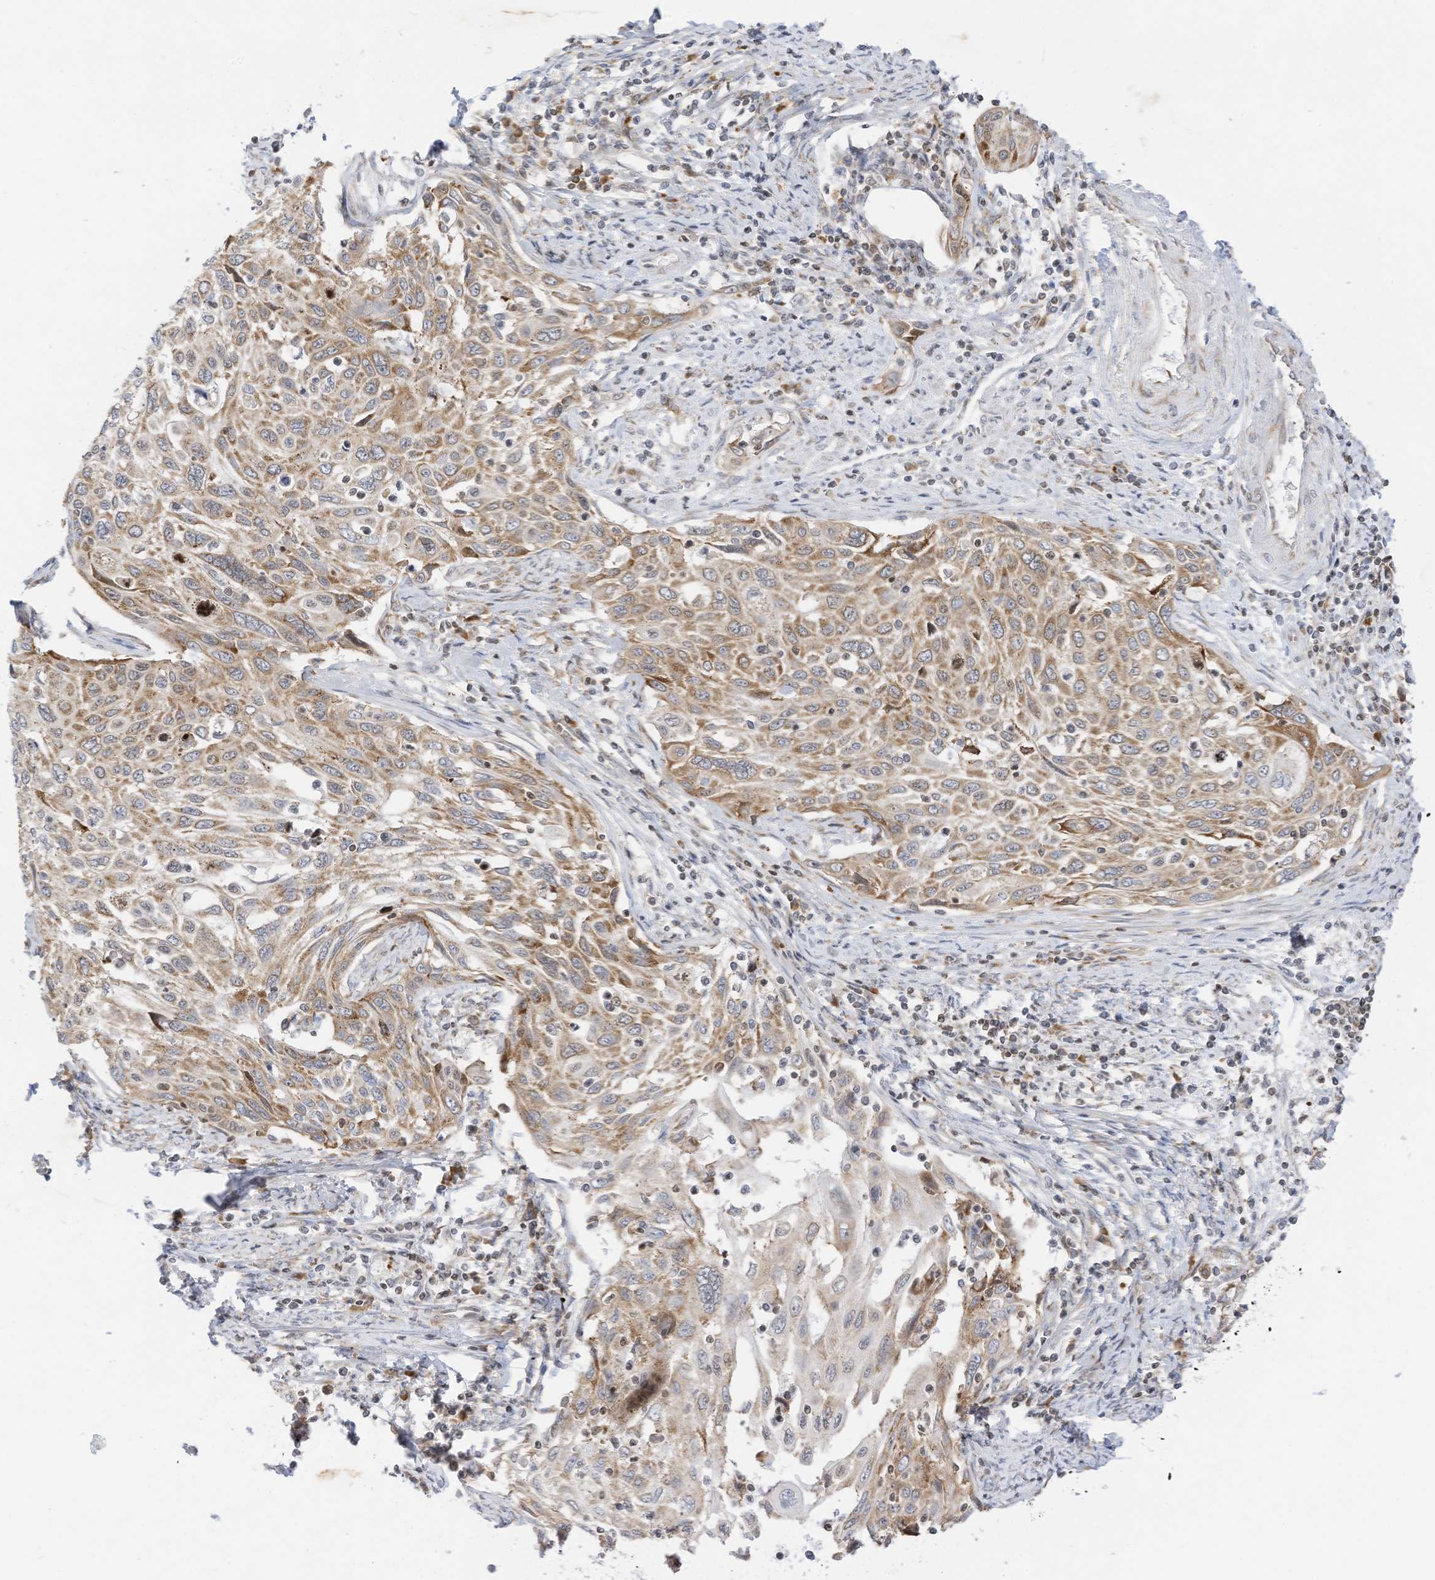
{"staining": {"intensity": "moderate", "quantity": "25%-75%", "location": "cytoplasmic/membranous"}, "tissue": "cervical cancer", "cell_type": "Tumor cells", "image_type": "cancer", "snomed": [{"axis": "morphology", "description": "Squamous cell carcinoma, NOS"}, {"axis": "topography", "description": "Cervix"}], "caption": "Protein staining reveals moderate cytoplasmic/membranous positivity in about 25%-75% of tumor cells in cervical cancer. Nuclei are stained in blue.", "gene": "EDF1", "patient": {"sex": "female", "age": 70}}